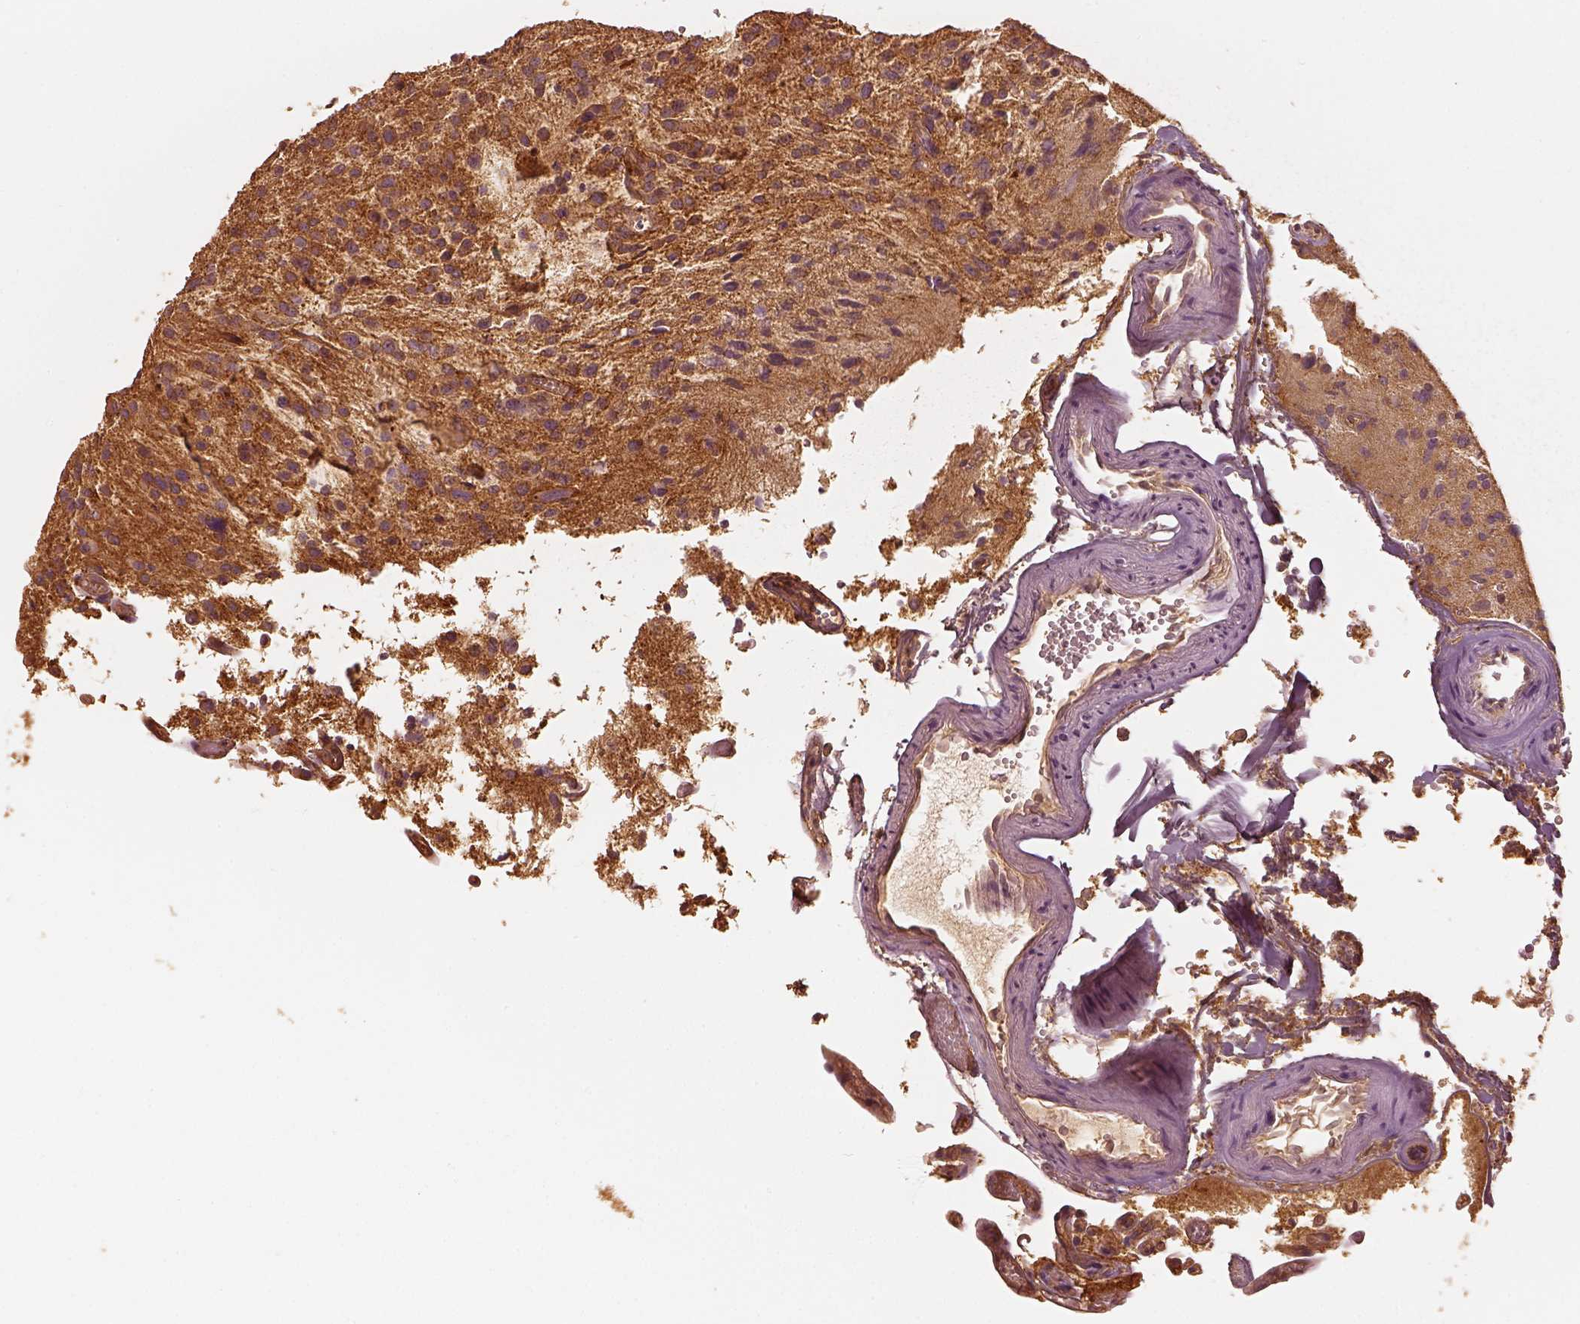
{"staining": {"intensity": "strong", "quantity": ">75%", "location": "cytoplasmic/membranous"}, "tissue": "glioma", "cell_type": "Tumor cells", "image_type": "cancer", "snomed": [{"axis": "morphology", "description": "Glioma, malignant, Low grade"}, {"axis": "topography", "description": "Brain"}], "caption": "An immunohistochemistry micrograph of neoplastic tissue is shown. Protein staining in brown labels strong cytoplasmic/membranous positivity in glioma within tumor cells.", "gene": "WDR7", "patient": {"sex": "male", "age": 43}}